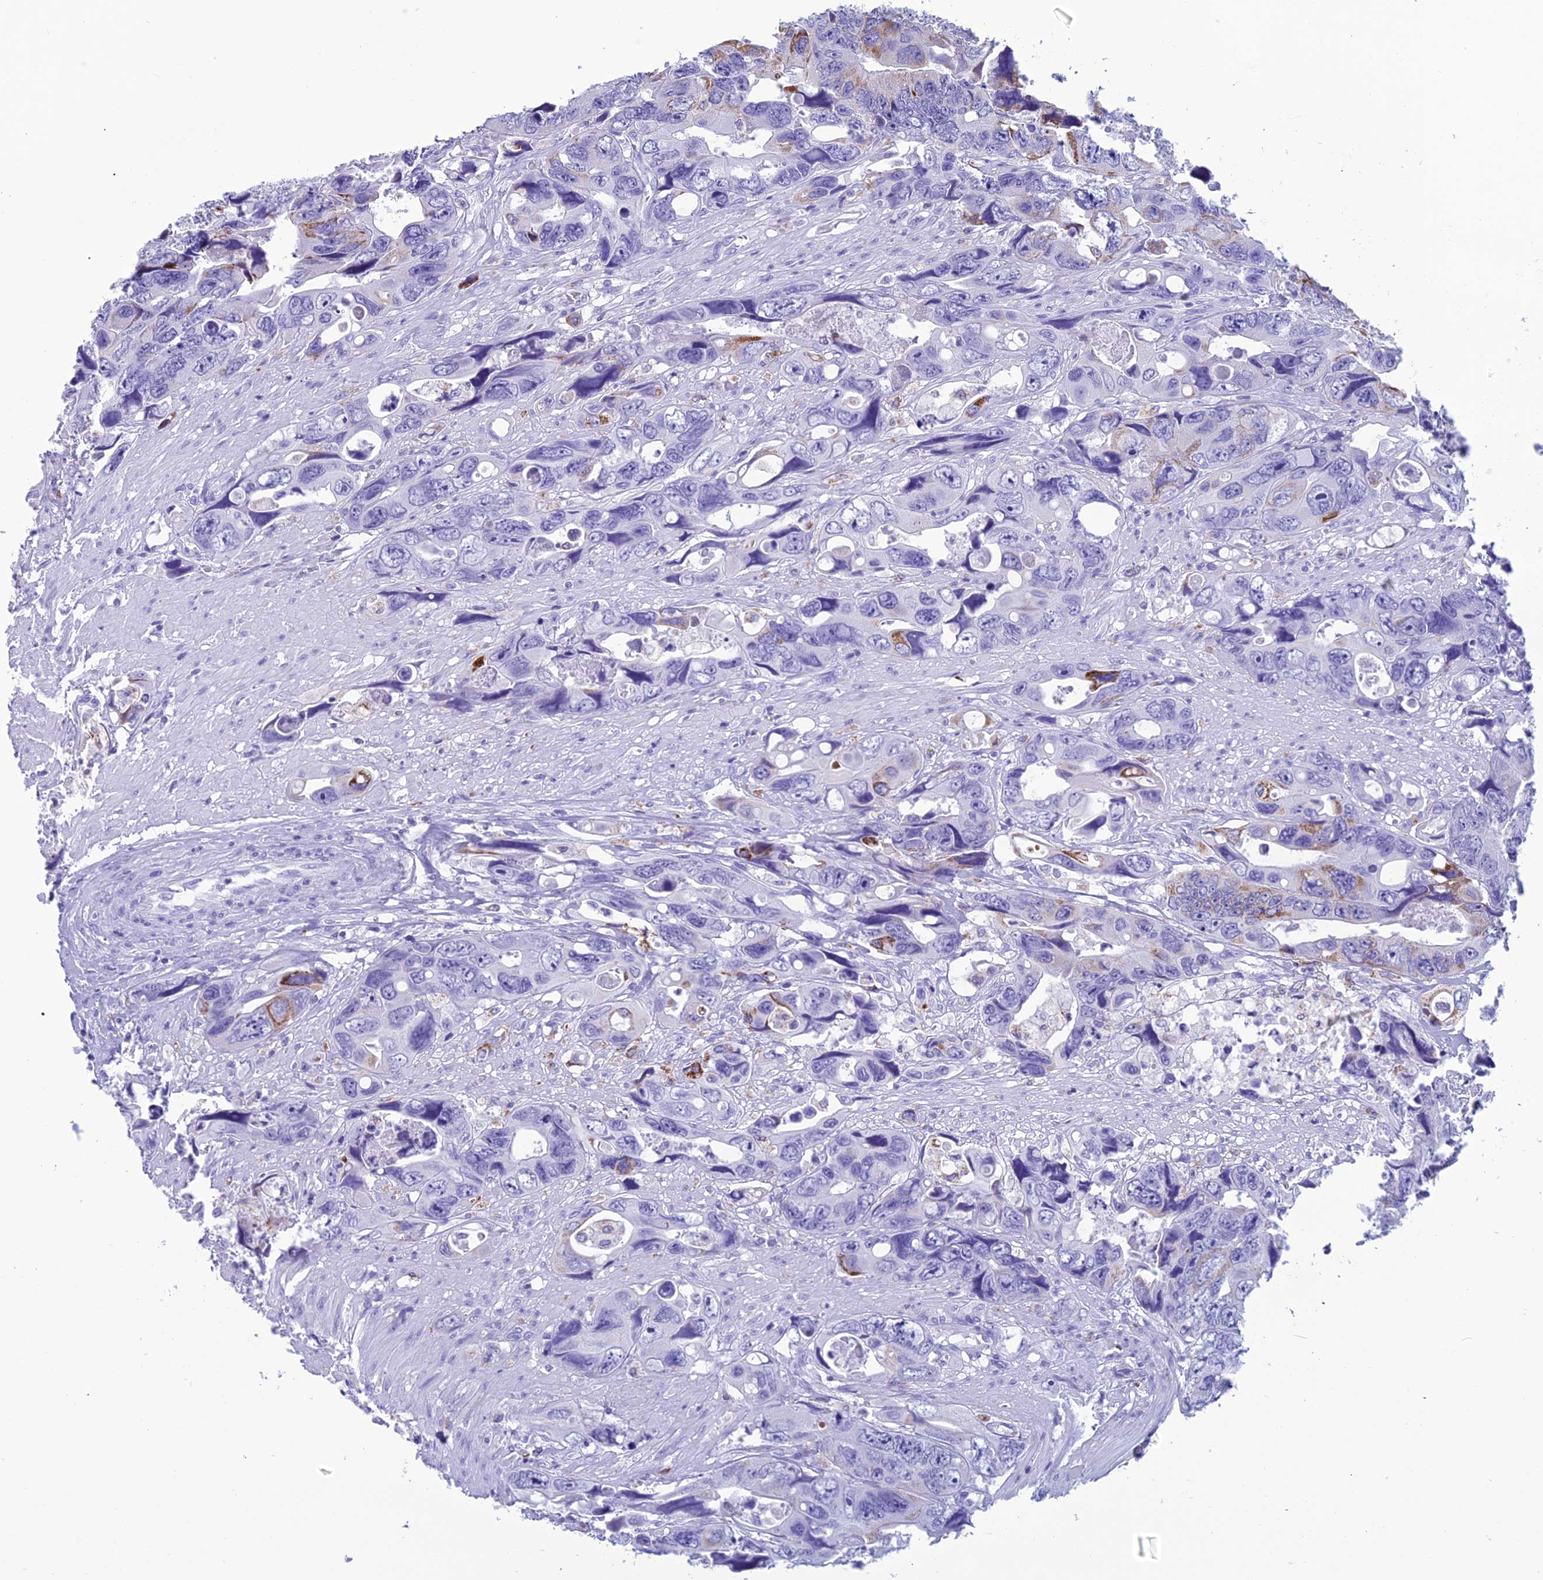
{"staining": {"intensity": "moderate", "quantity": "<25%", "location": "cytoplasmic/membranous"}, "tissue": "colorectal cancer", "cell_type": "Tumor cells", "image_type": "cancer", "snomed": [{"axis": "morphology", "description": "Adenocarcinoma, NOS"}, {"axis": "topography", "description": "Rectum"}], "caption": "A brown stain highlights moderate cytoplasmic/membranous positivity of a protein in human adenocarcinoma (colorectal) tumor cells. The staining was performed using DAB, with brown indicating positive protein expression. Nuclei are stained blue with hematoxylin.", "gene": "TRAM1L1", "patient": {"sex": "male", "age": 57}}